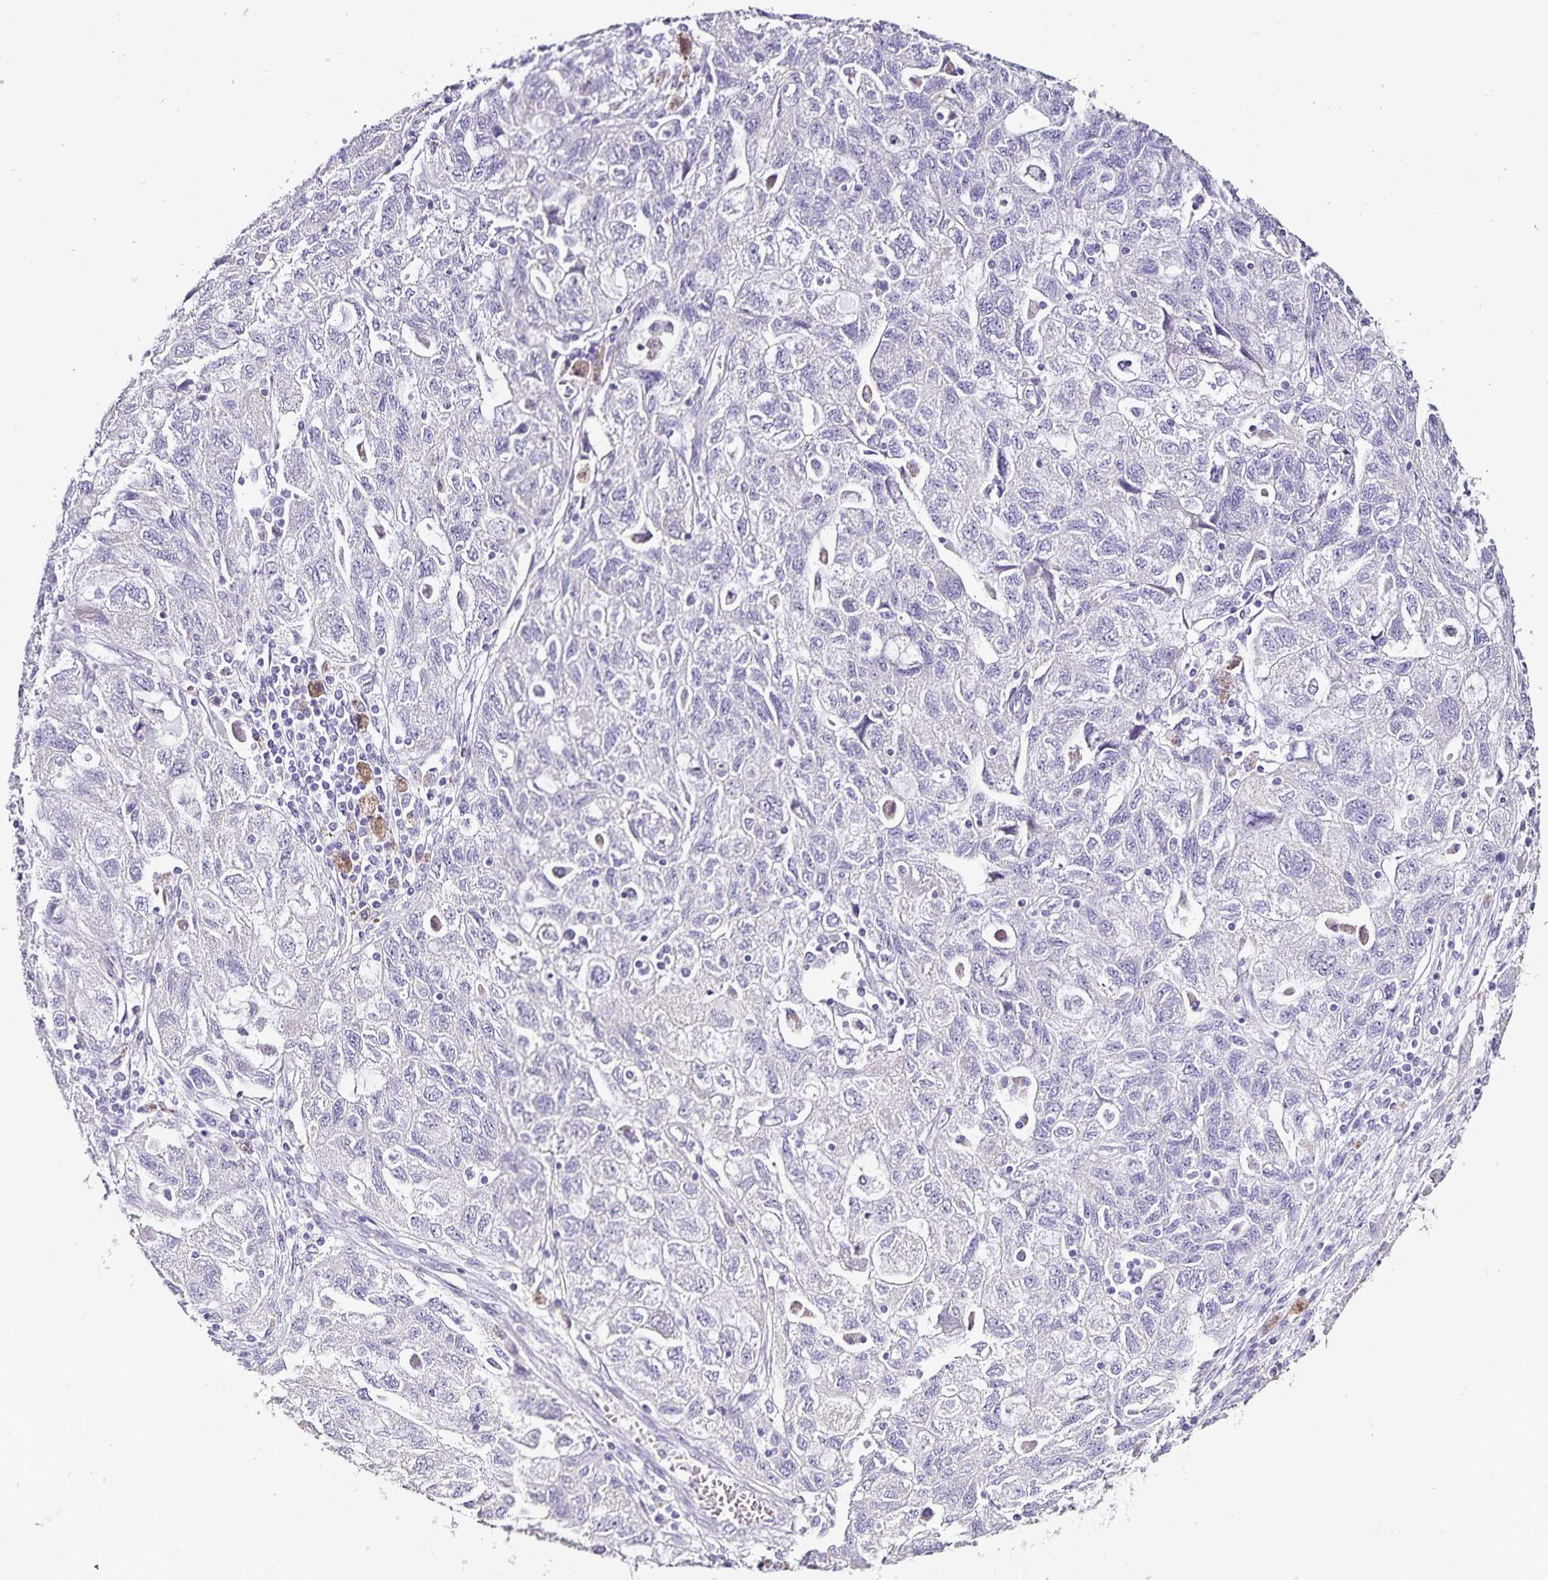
{"staining": {"intensity": "negative", "quantity": "none", "location": "none"}, "tissue": "ovarian cancer", "cell_type": "Tumor cells", "image_type": "cancer", "snomed": [{"axis": "morphology", "description": "Carcinoma, NOS"}, {"axis": "morphology", "description": "Cystadenocarcinoma, serous, NOS"}, {"axis": "topography", "description": "Ovary"}], "caption": "This is a photomicrograph of IHC staining of ovarian serous cystadenocarcinoma, which shows no expression in tumor cells. (Stains: DAB IHC with hematoxylin counter stain, Microscopy: brightfield microscopy at high magnification).", "gene": "CA12", "patient": {"sex": "female", "age": 69}}